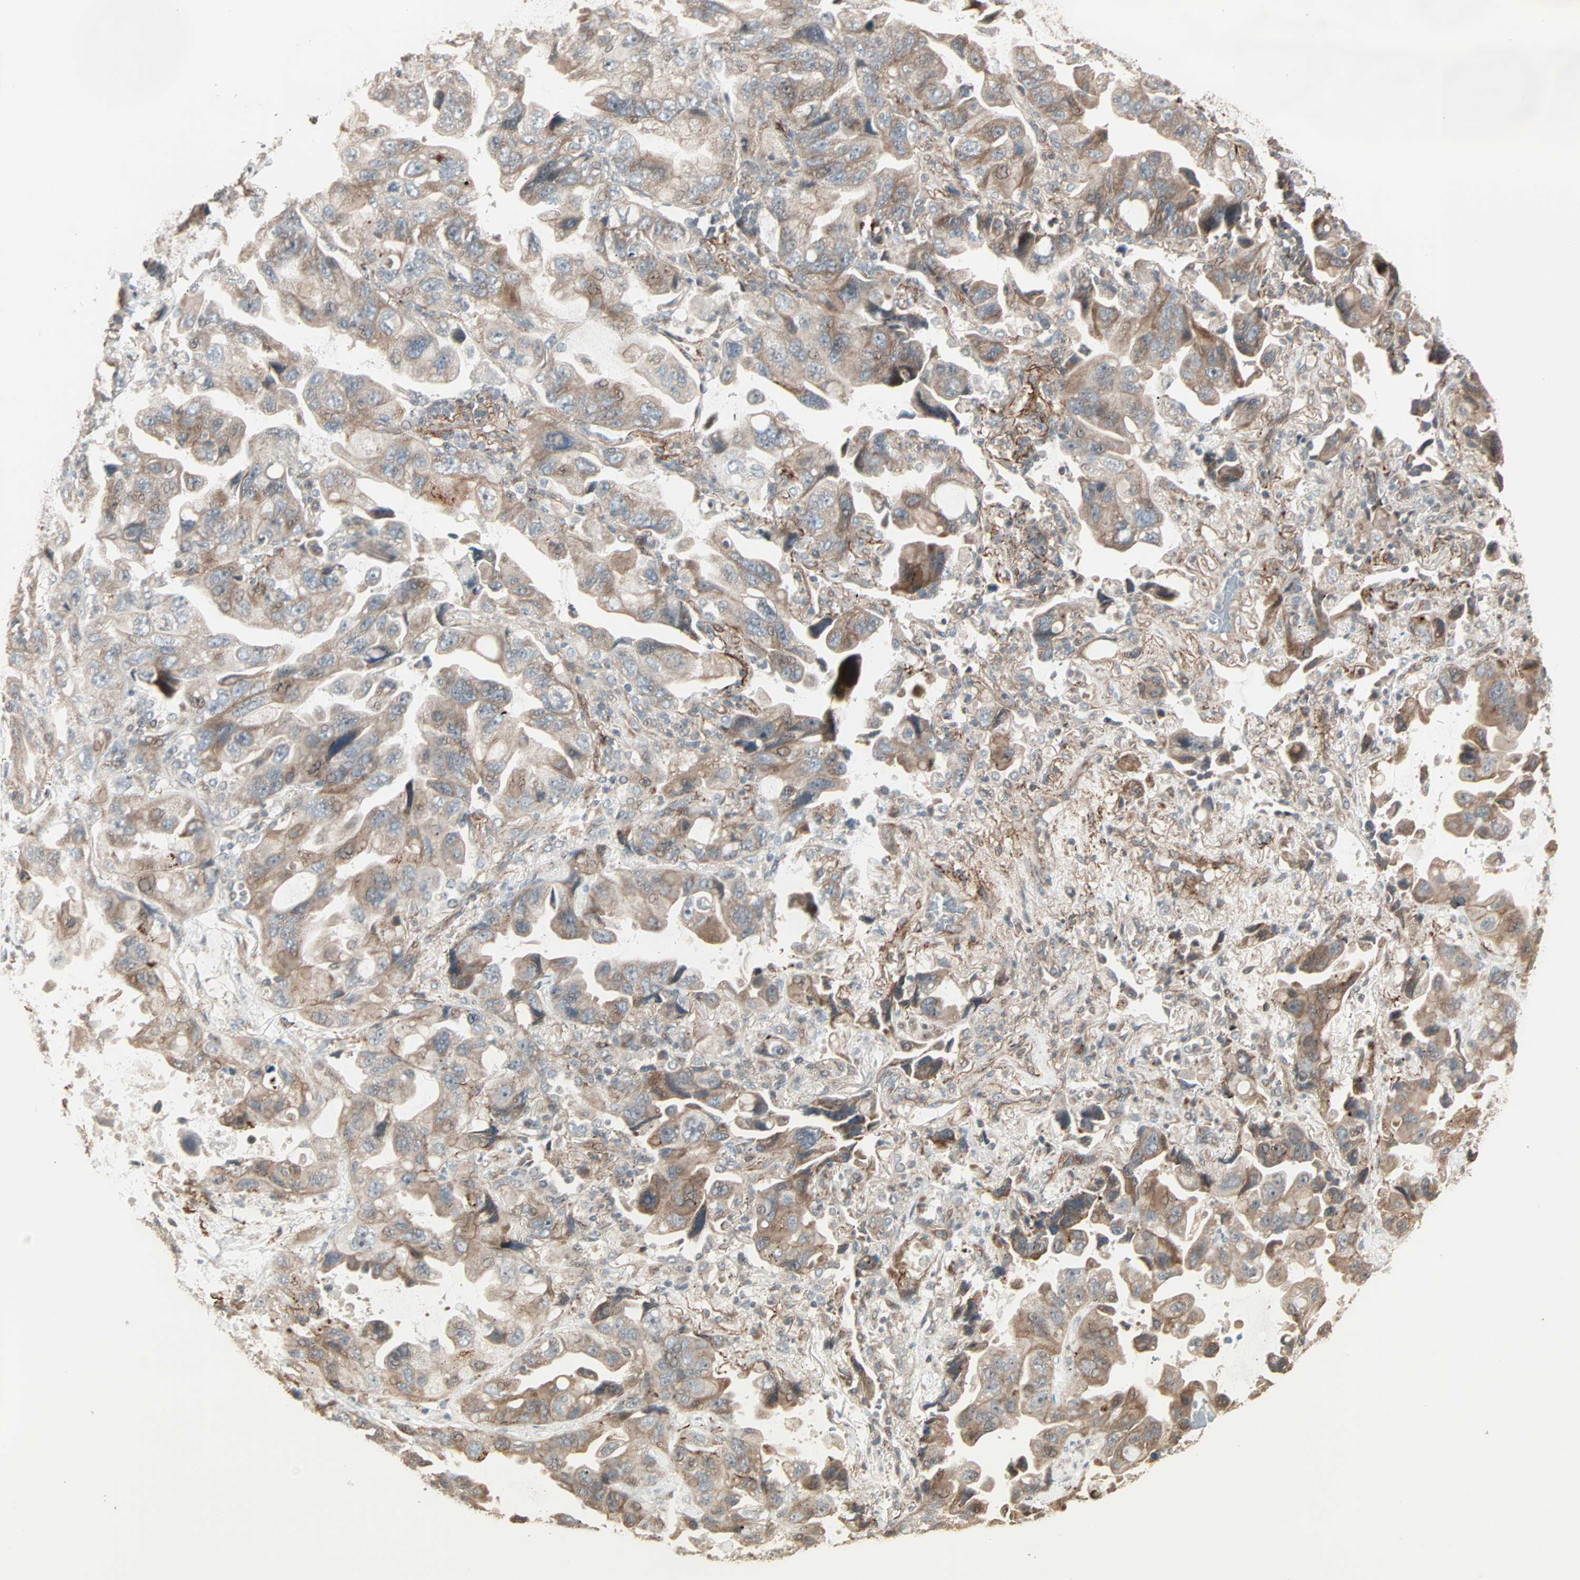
{"staining": {"intensity": "moderate", "quantity": ">75%", "location": "cytoplasmic/membranous"}, "tissue": "lung cancer", "cell_type": "Tumor cells", "image_type": "cancer", "snomed": [{"axis": "morphology", "description": "Squamous cell carcinoma, NOS"}, {"axis": "topography", "description": "Lung"}], "caption": "Moderate cytoplasmic/membranous protein expression is seen in approximately >75% of tumor cells in lung cancer (squamous cell carcinoma).", "gene": "CALCRL", "patient": {"sex": "female", "age": 73}}